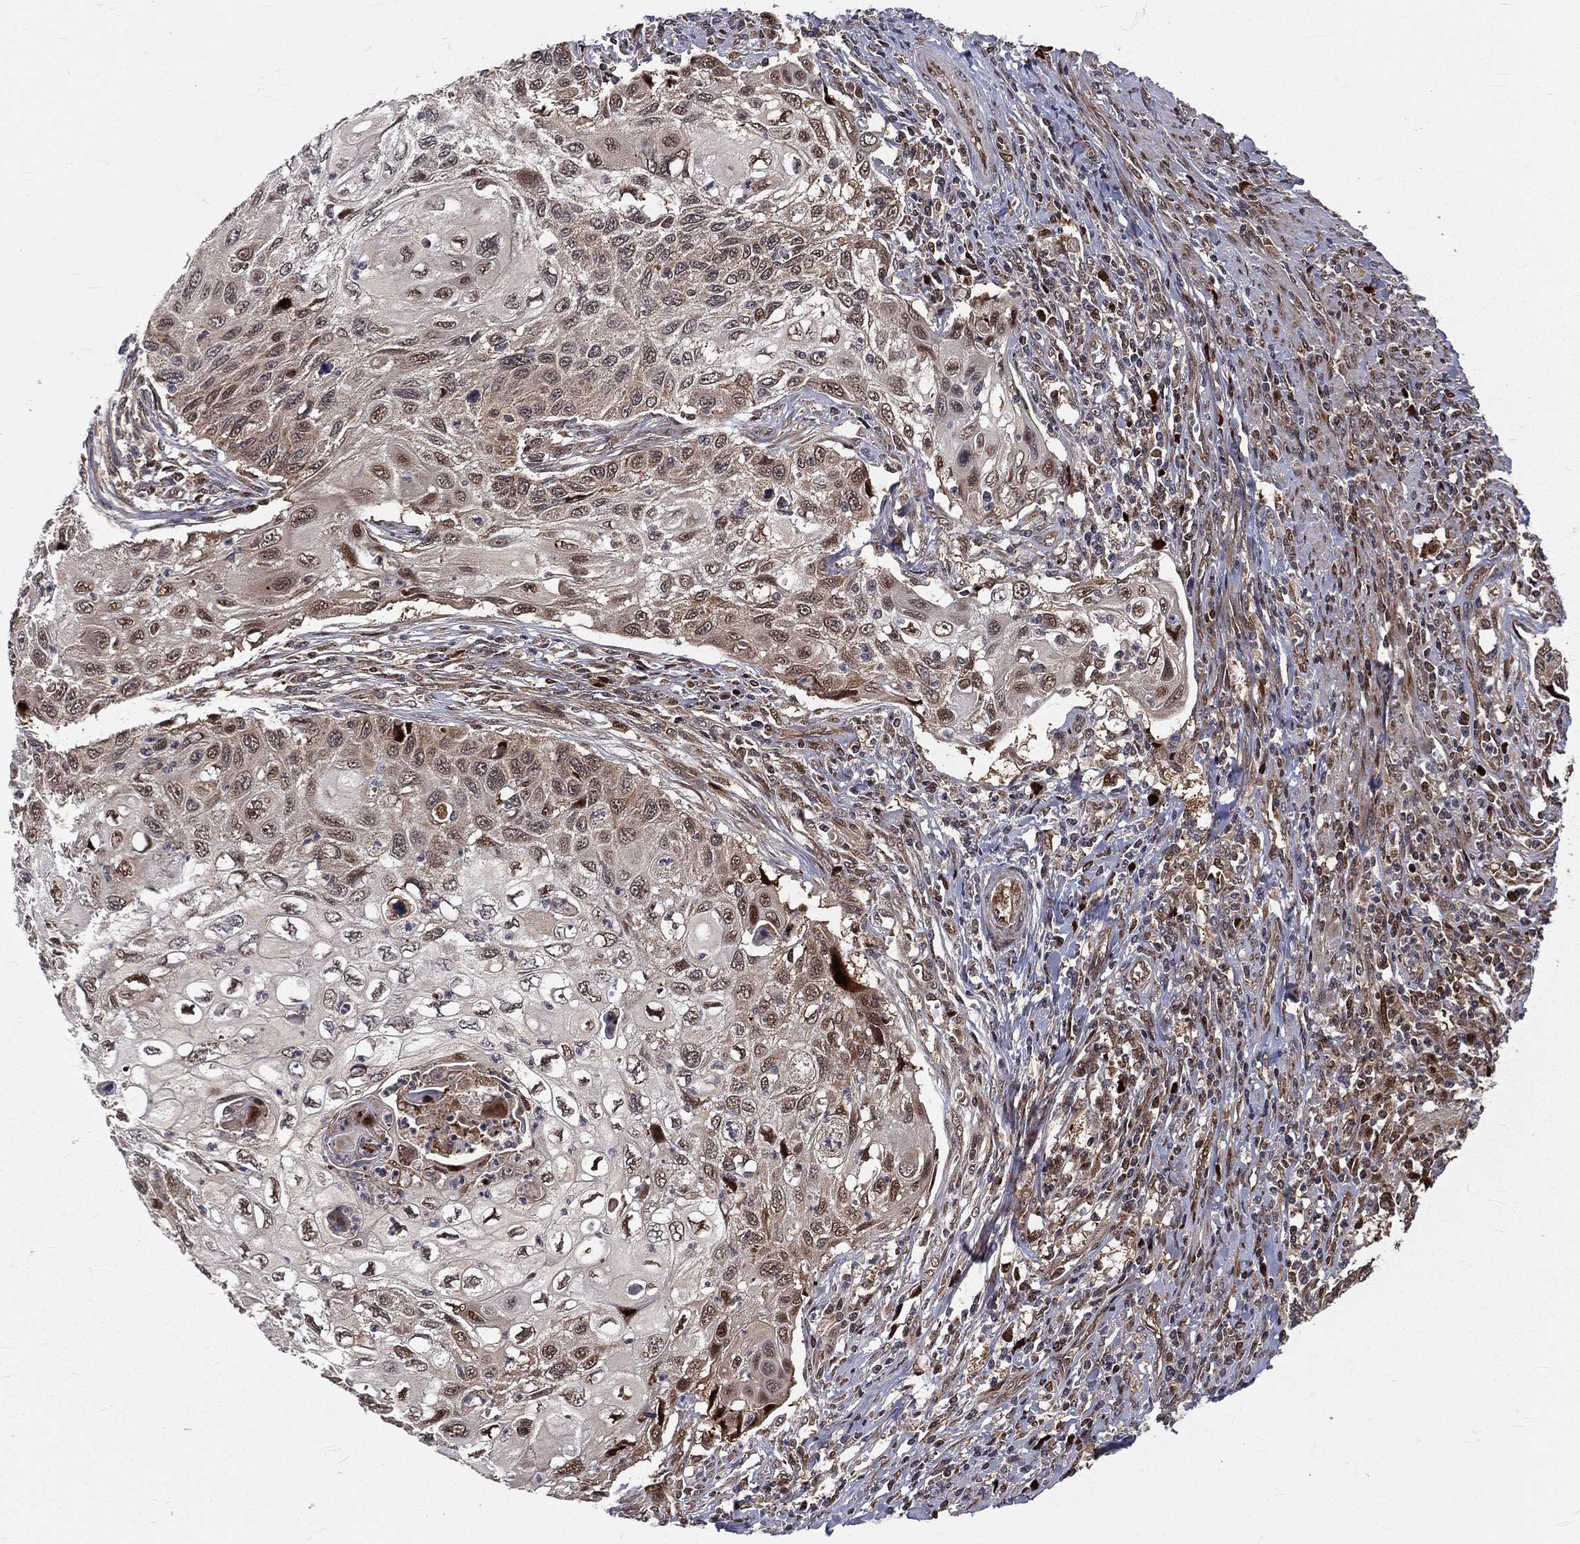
{"staining": {"intensity": "weak", "quantity": "25%-75%", "location": "nuclear"}, "tissue": "cervical cancer", "cell_type": "Tumor cells", "image_type": "cancer", "snomed": [{"axis": "morphology", "description": "Squamous cell carcinoma, NOS"}, {"axis": "topography", "description": "Cervix"}], "caption": "Protein staining shows weak nuclear expression in approximately 25%-75% of tumor cells in cervical cancer (squamous cell carcinoma).", "gene": "MDM2", "patient": {"sex": "female", "age": 70}}